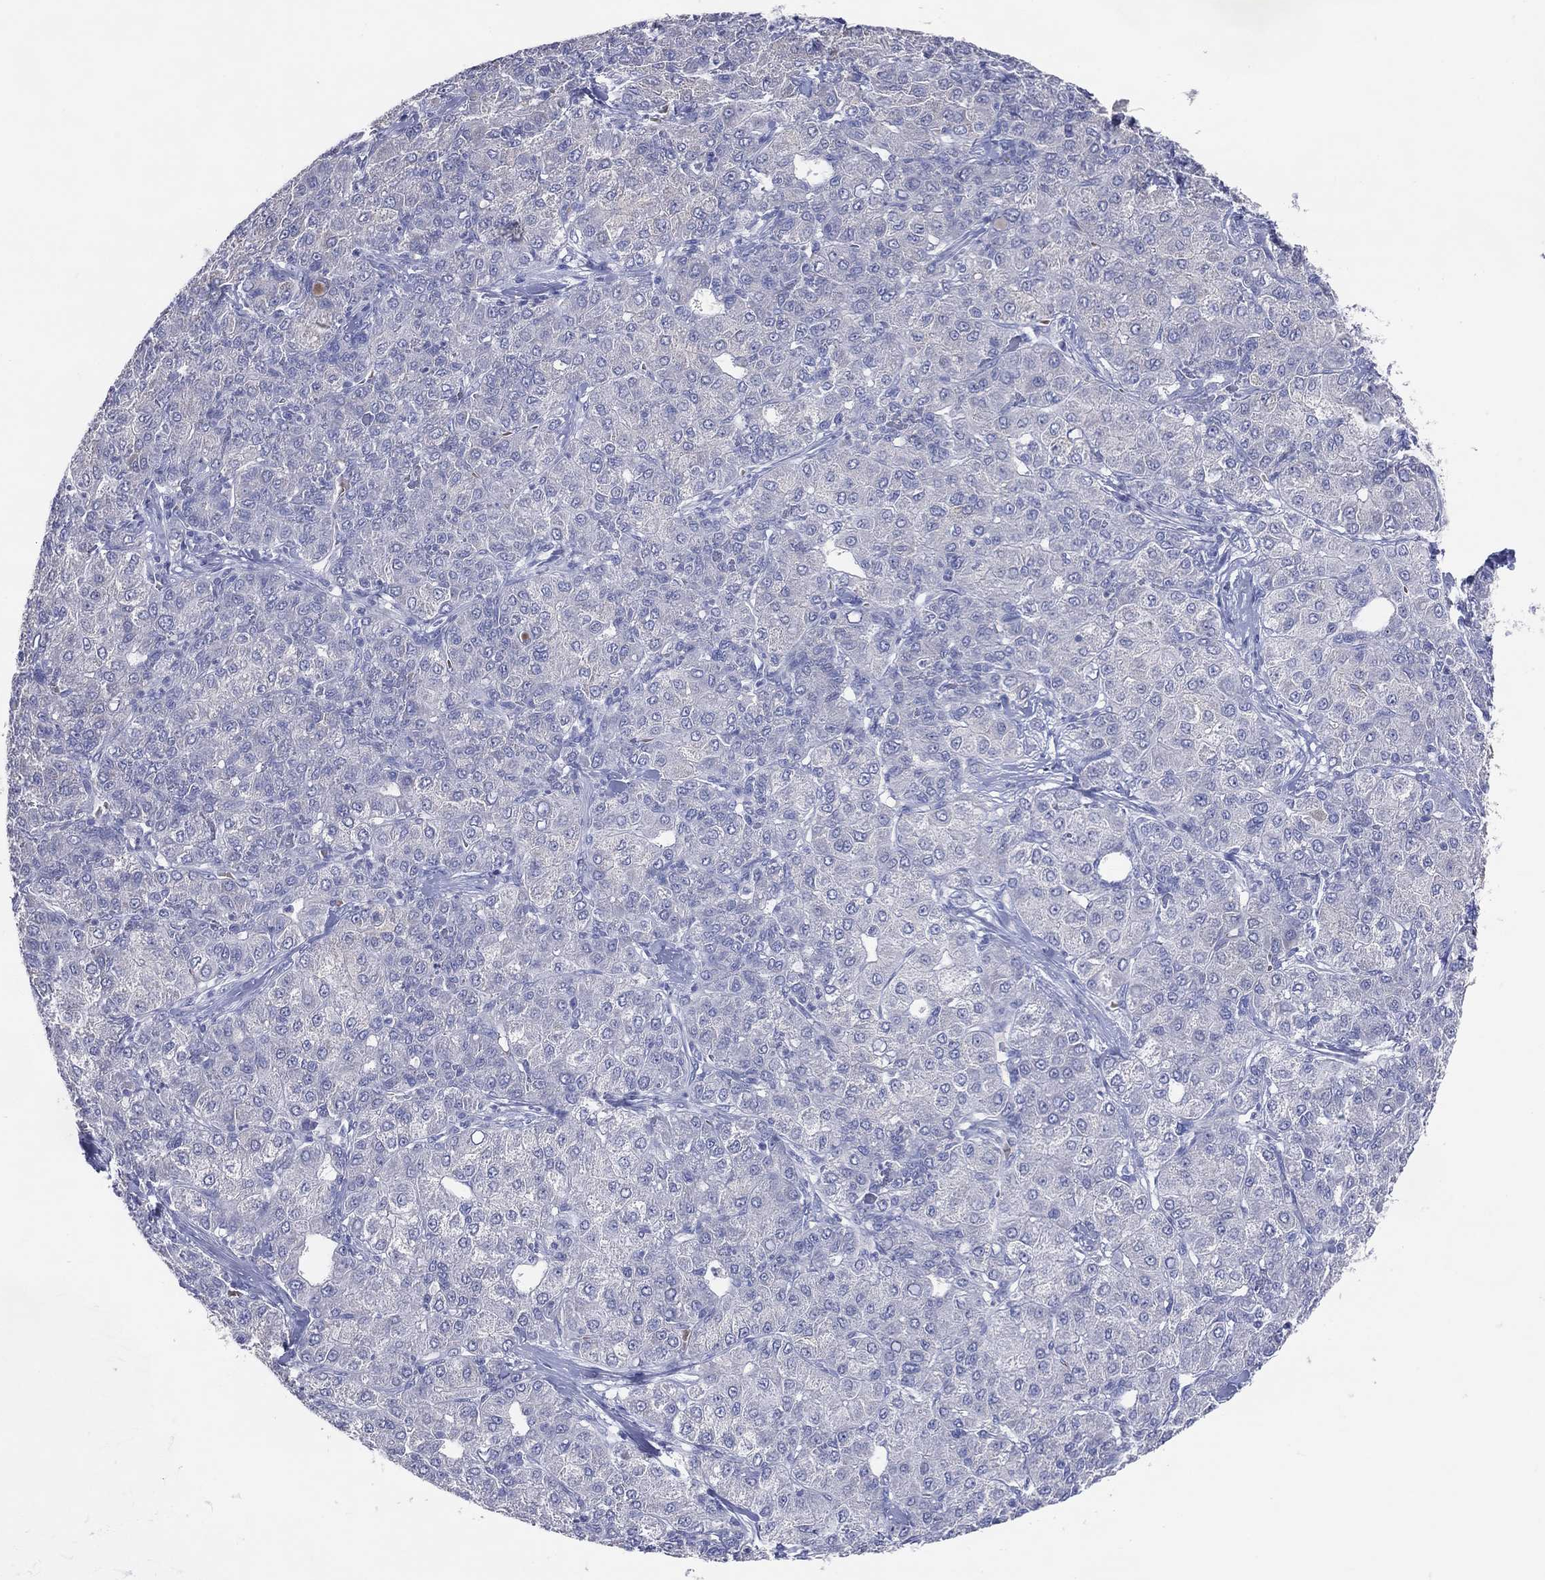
{"staining": {"intensity": "negative", "quantity": "none", "location": "none"}, "tissue": "liver cancer", "cell_type": "Tumor cells", "image_type": "cancer", "snomed": [{"axis": "morphology", "description": "Carcinoma, Hepatocellular, NOS"}, {"axis": "topography", "description": "Liver"}], "caption": "DAB (3,3'-diaminobenzidine) immunohistochemical staining of liver cancer (hepatocellular carcinoma) shows no significant positivity in tumor cells.", "gene": "DNAH6", "patient": {"sex": "male", "age": 65}}